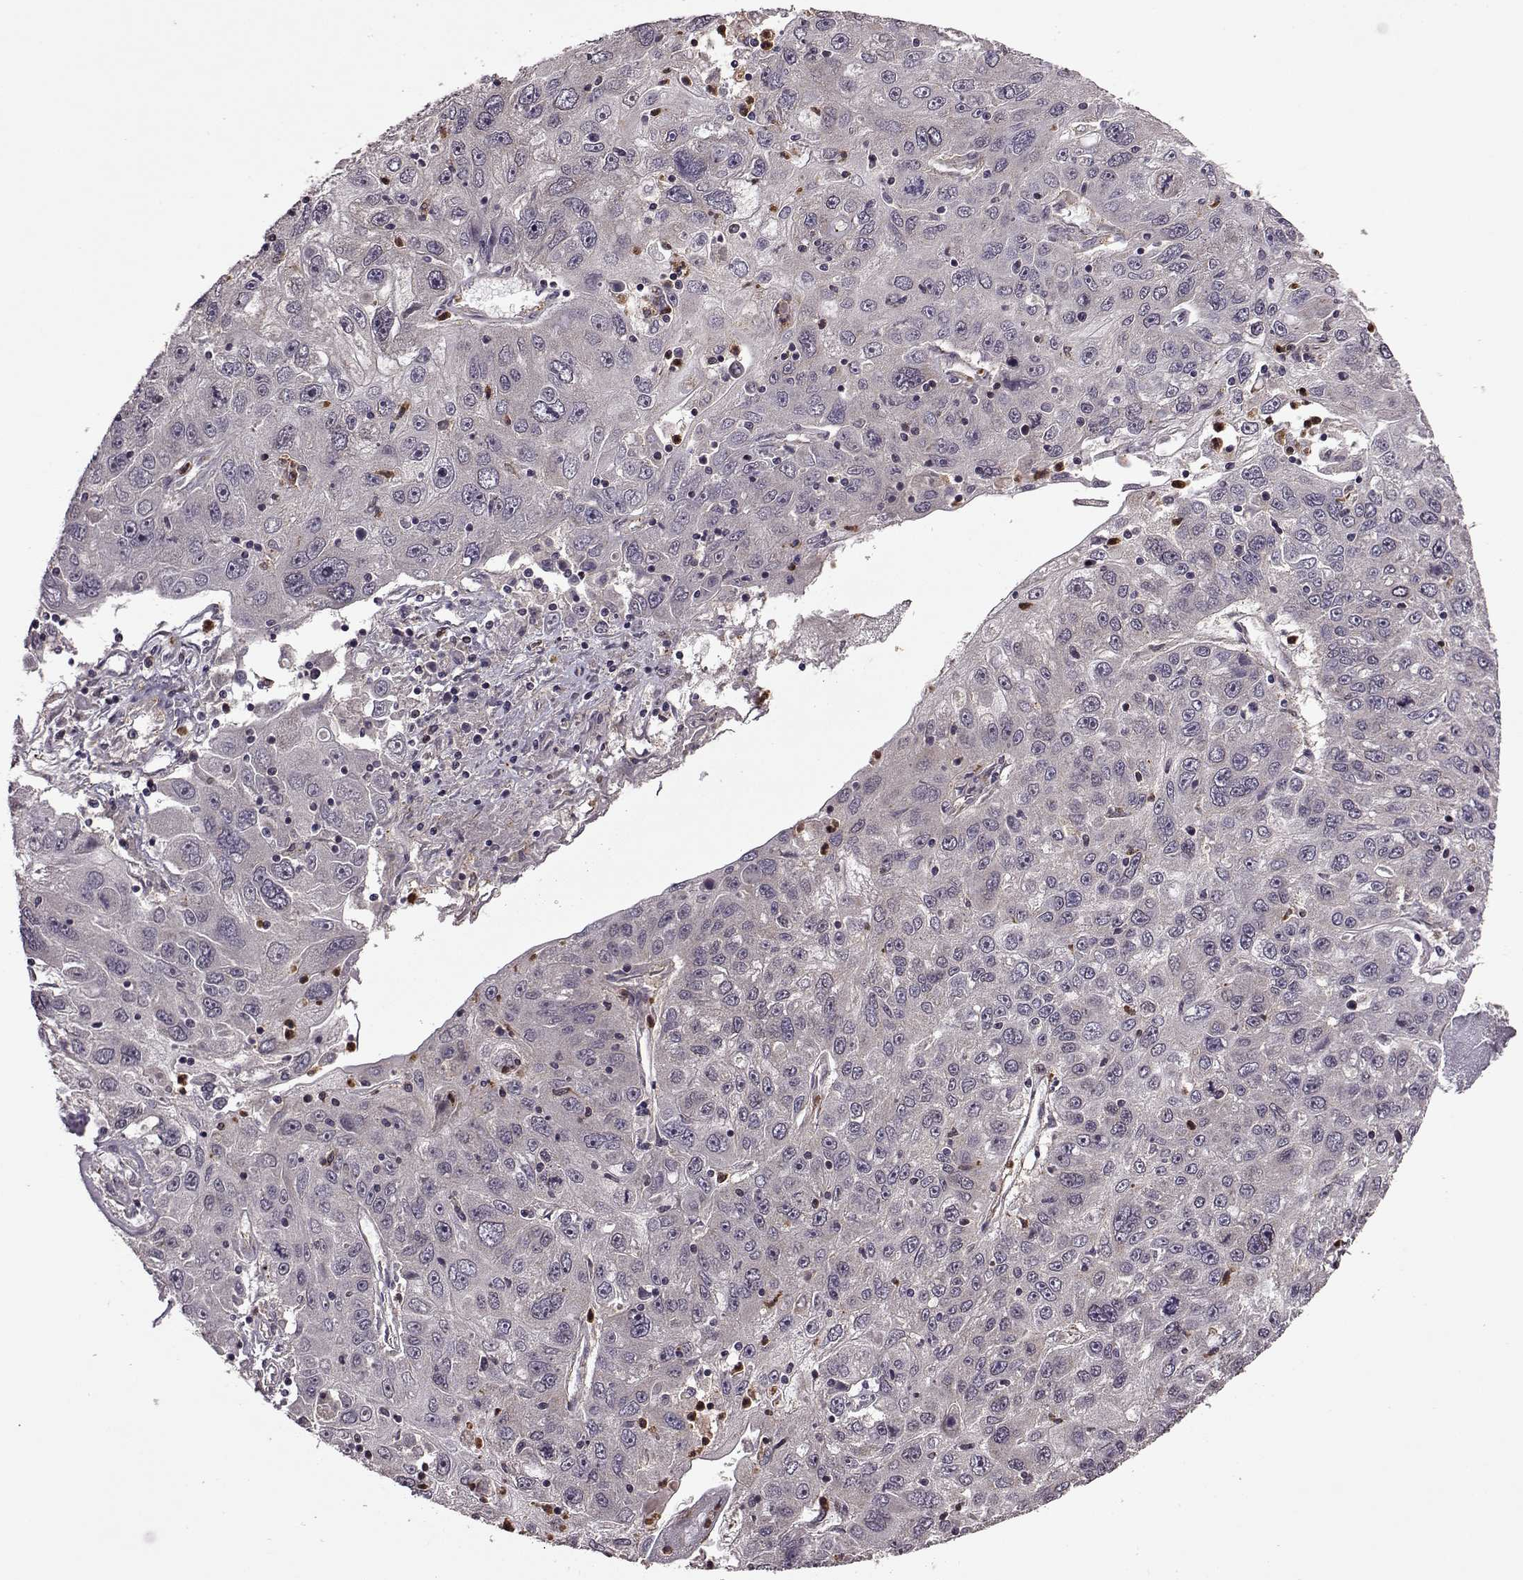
{"staining": {"intensity": "negative", "quantity": "none", "location": "none"}, "tissue": "stomach cancer", "cell_type": "Tumor cells", "image_type": "cancer", "snomed": [{"axis": "morphology", "description": "Adenocarcinoma, NOS"}, {"axis": "topography", "description": "Stomach"}], "caption": "Histopathology image shows no protein staining in tumor cells of stomach adenocarcinoma tissue.", "gene": "TRMU", "patient": {"sex": "male", "age": 56}}